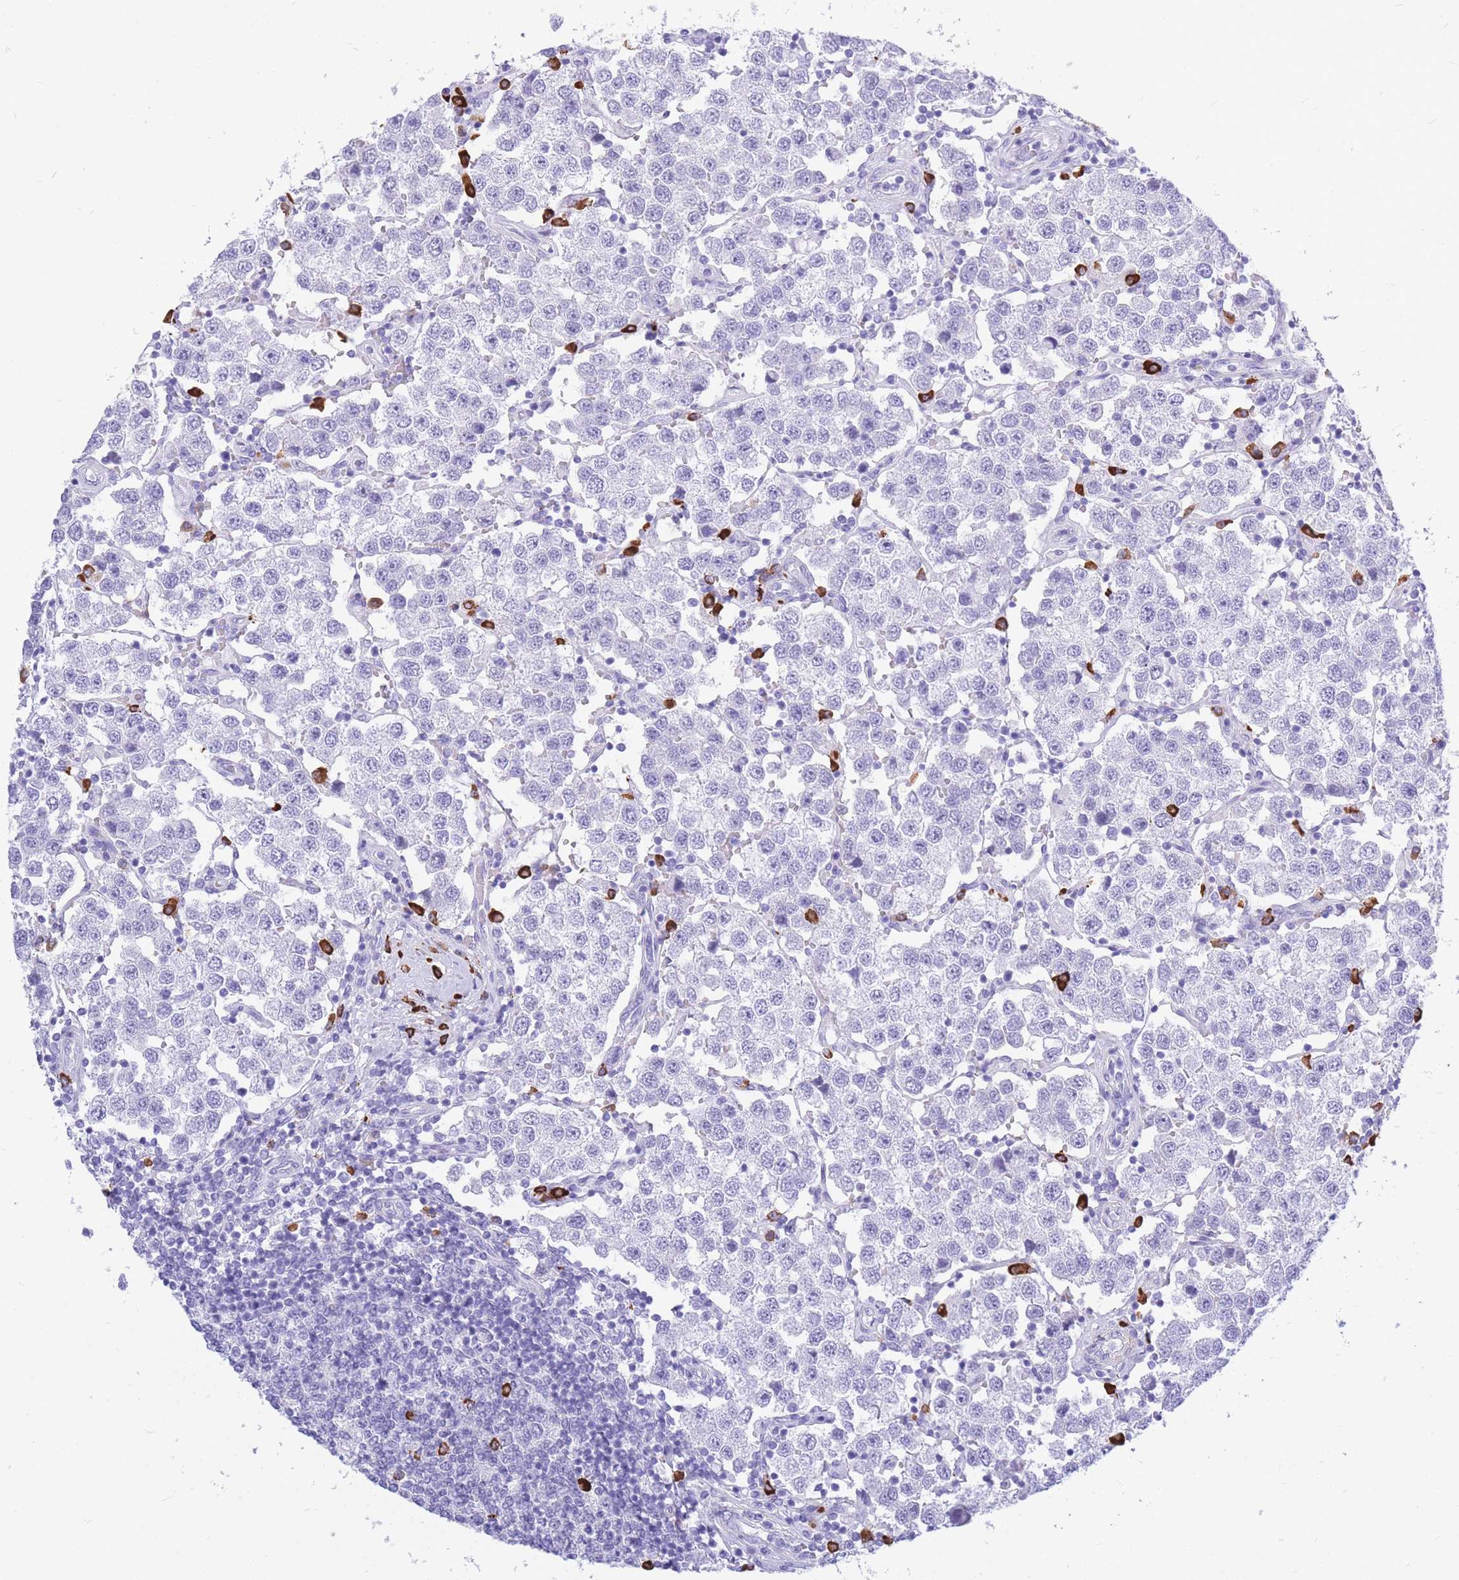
{"staining": {"intensity": "negative", "quantity": "none", "location": "none"}, "tissue": "testis cancer", "cell_type": "Tumor cells", "image_type": "cancer", "snomed": [{"axis": "morphology", "description": "Seminoma, NOS"}, {"axis": "topography", "description": "Testis"}], "caption": "Tumor cells show no significant protein staining in testis cancer.", "gene": "ZFP62", "patient": {"sex": "male", "age": 37}}